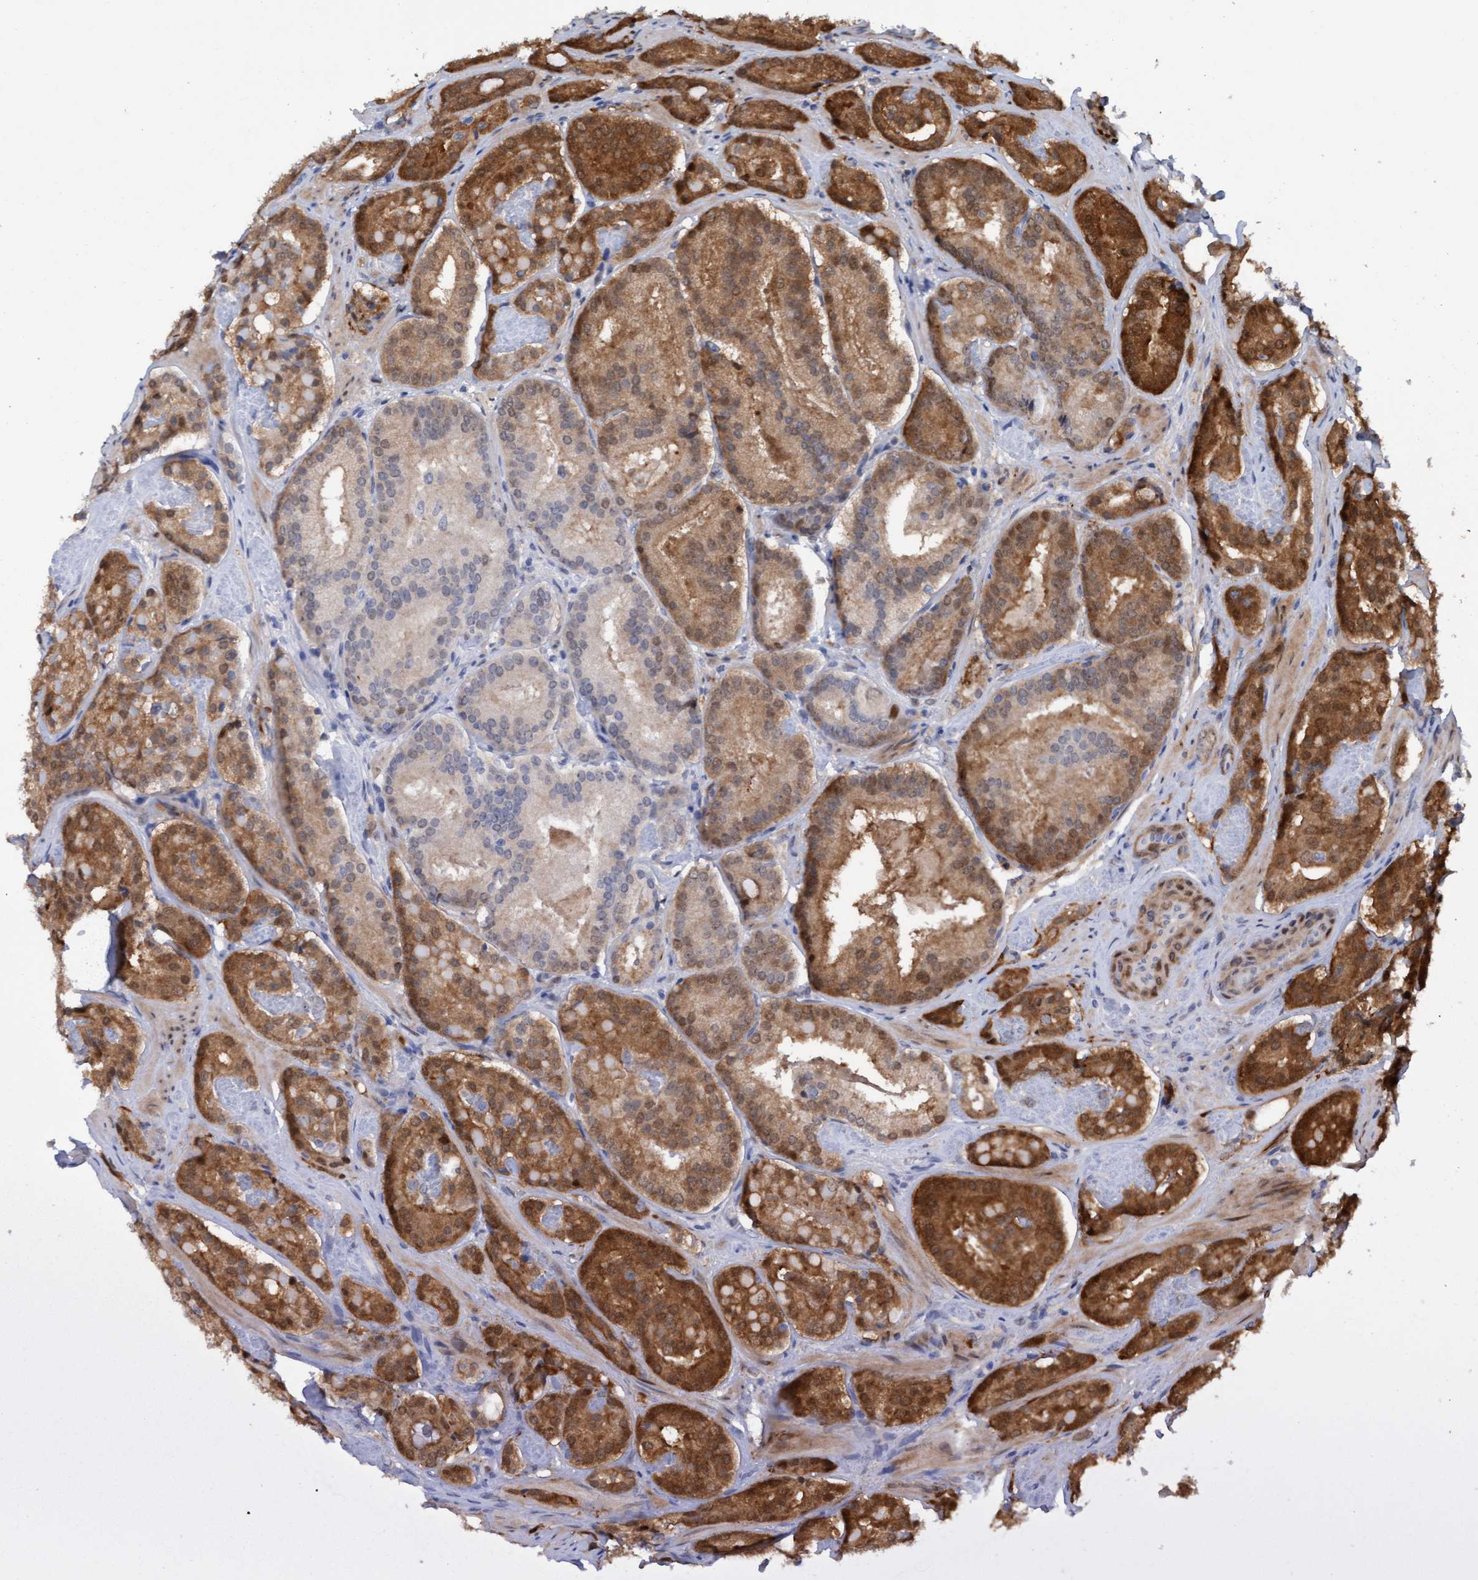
{"staining": {"intensity": "strong", "quantity": ">75%", "location": "cytoplasmic/membranous"}, "tissue": "prostate cancer", "cell_type": "Tumor cells", "image_type": "cancer", "snomed": [{"axis": "morphology", "description": "Adenocarcinoma, Low grade"}, {"axis": "topography", "description": "Prostate"}], "caption": "The histopathology image exhibits a brown stain indicating the presence of a protein in the cytoplasmic/membranous of tumor cells in prostate cancer (adenocarcinoma (low-grade)).", "gene": "PINX1", "patient": {"sex": "male", "age": 69}}